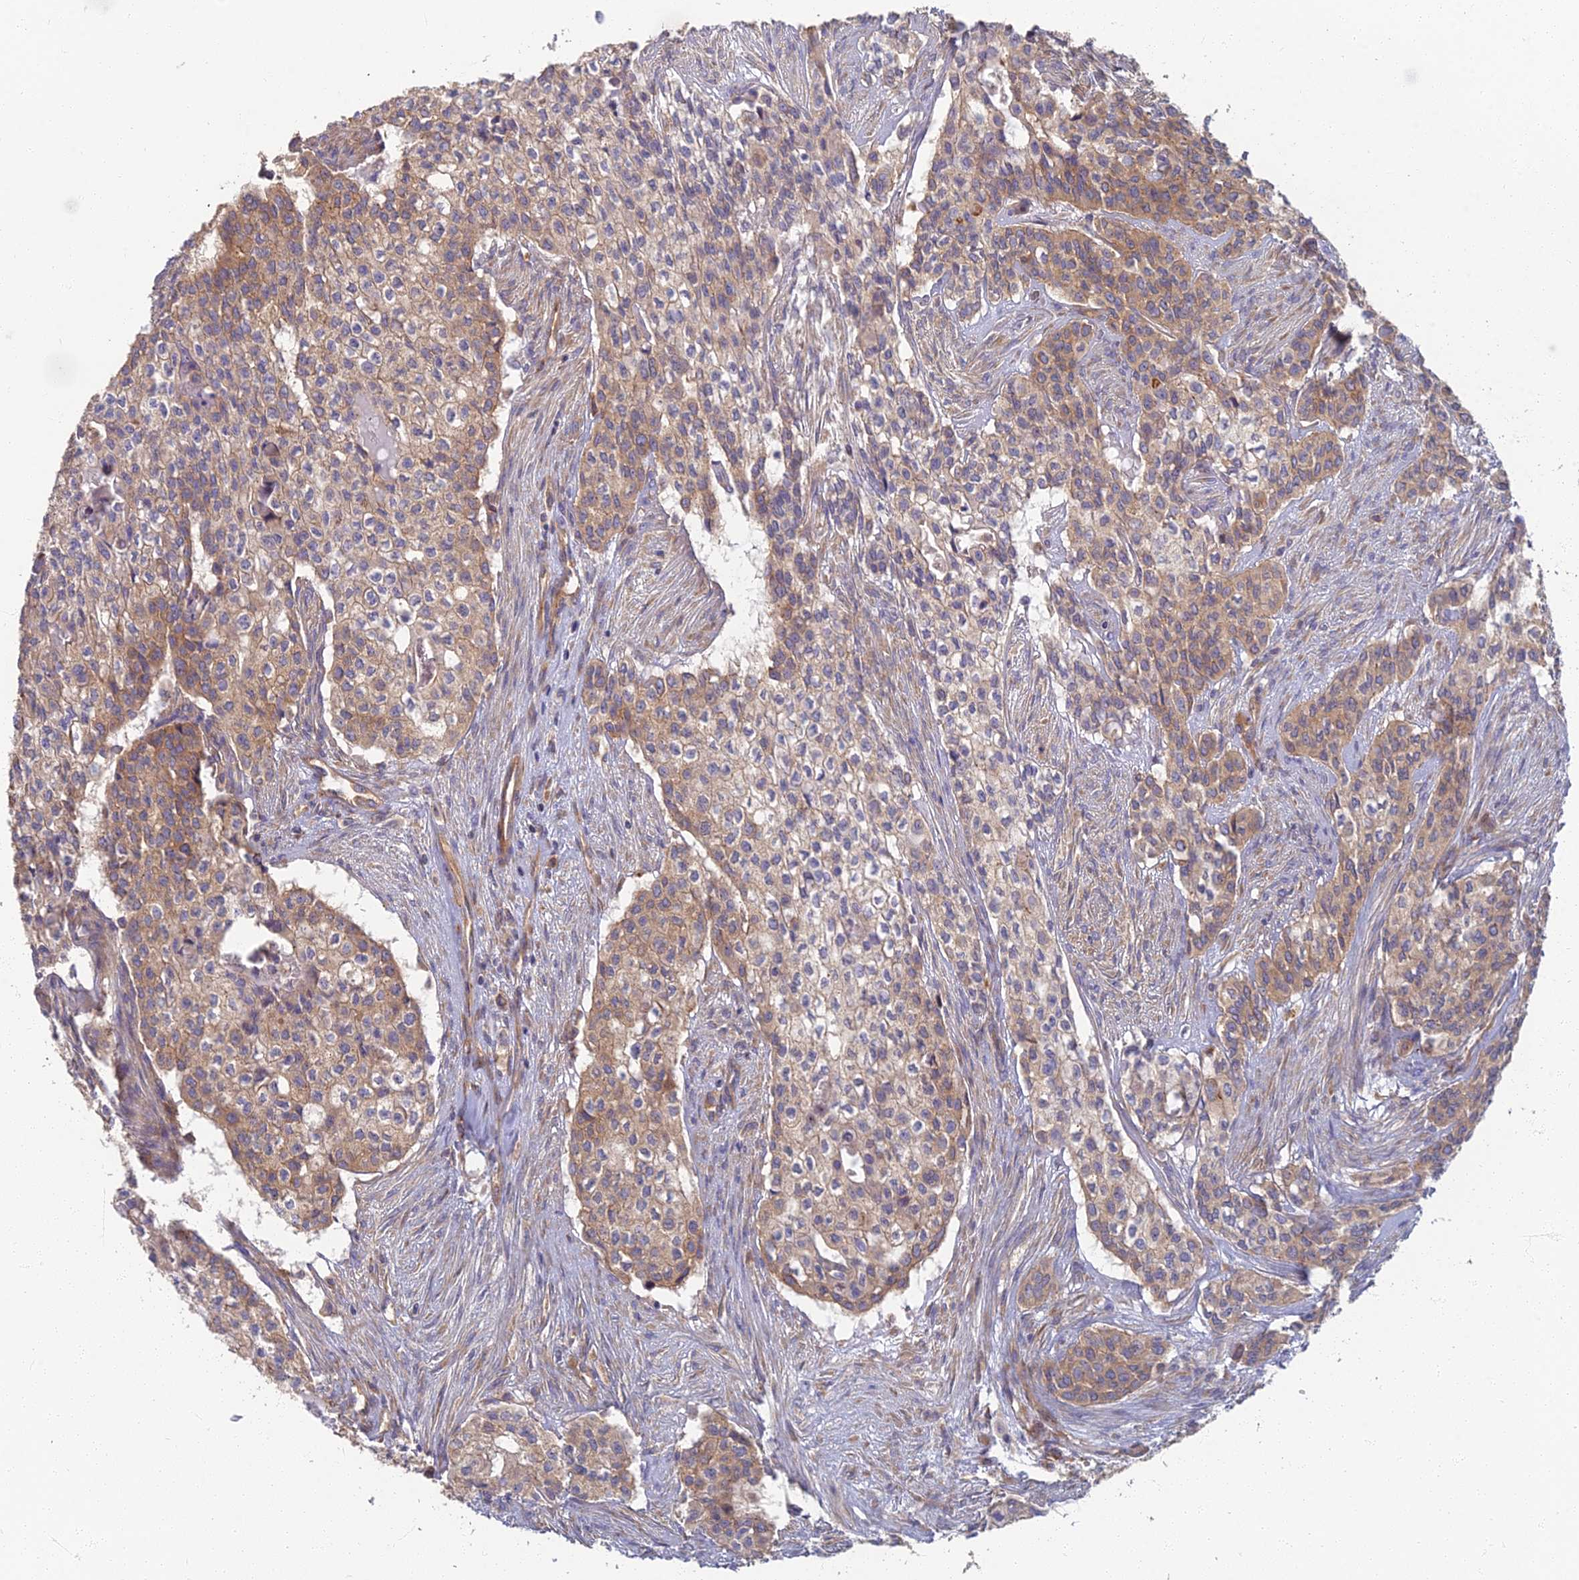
{"staining": {"intensity": "moderate", "quantity": ">75%", "location": "cytoplasmic/membranous"}, "tissue": "head and neck cancer", "cell_type": "Tumor cells", "image_type": "cancer", "snomed": [{"axis": "morphology", "description": "Adenocarcinoma, NOS"}, {"axis": "topography", "description": "Head-Neck"}], "caption": "Immunohistochemistry (IHC) (DAB) staining of head and neck cancer (adenocarcinoma) reveals moderate cytoplasmic/membranous protein positivity in approximately >75% of tumor cells.", "gene": "RBSN", "patient": {"sex": "male", "age": 81}}